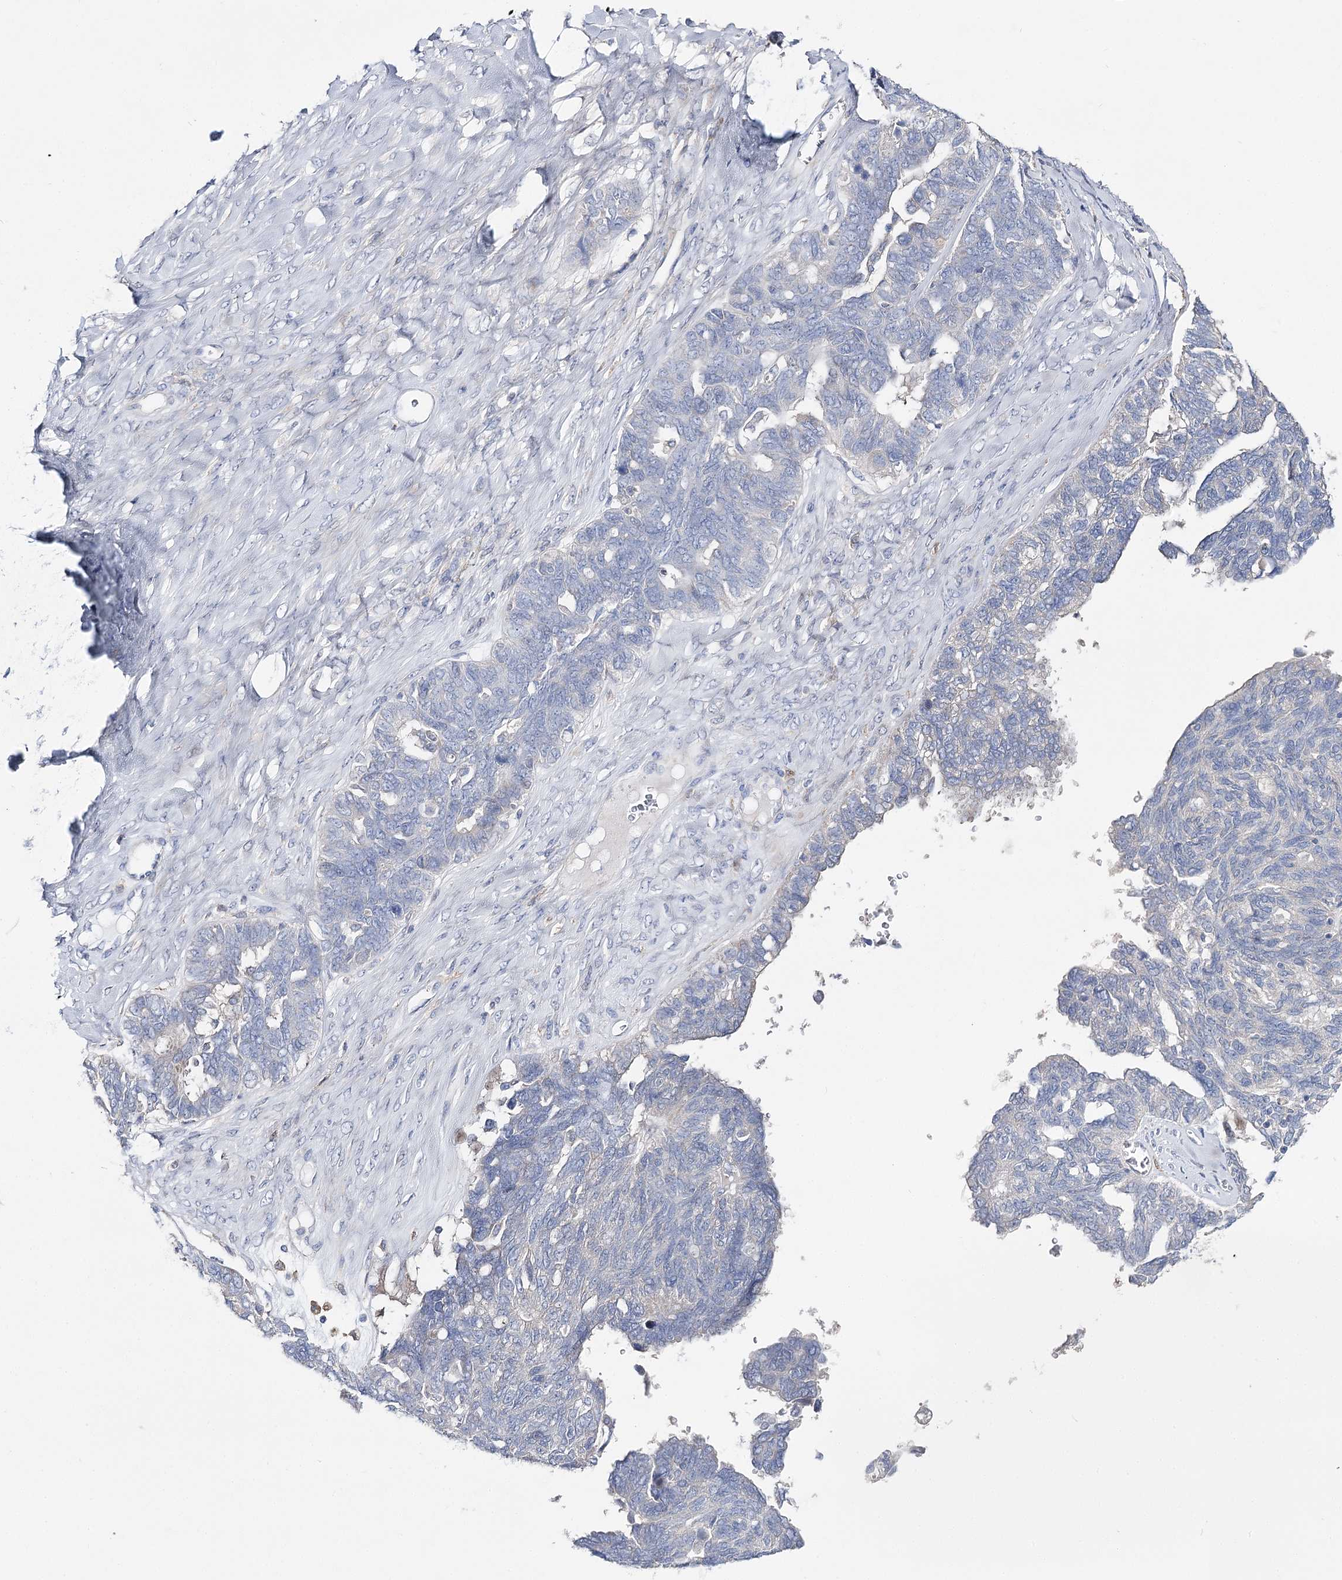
{"staining": {"intensity": "negative", "quantity": "none", "location": "none"}, "tissue": "ovarian cancer", "cell_type": "Tumor cells", "image_type": "cancer", "snomed": [{"axis": "morphology", "description": "Cystadenocarcinoma, serous, NOS"}, {"axis": "topography", "description": "Ovary"}], "caption": "An immunohistochemistry (IHC) photomicrograph of serous cystadenocarcinoma (ovarian) is shown. There is no staining in tumor cells of serous cystadenocarcinoma (ovarian).", "gene": "NRAP", "patient": {"sex": "female", "age": 79}}